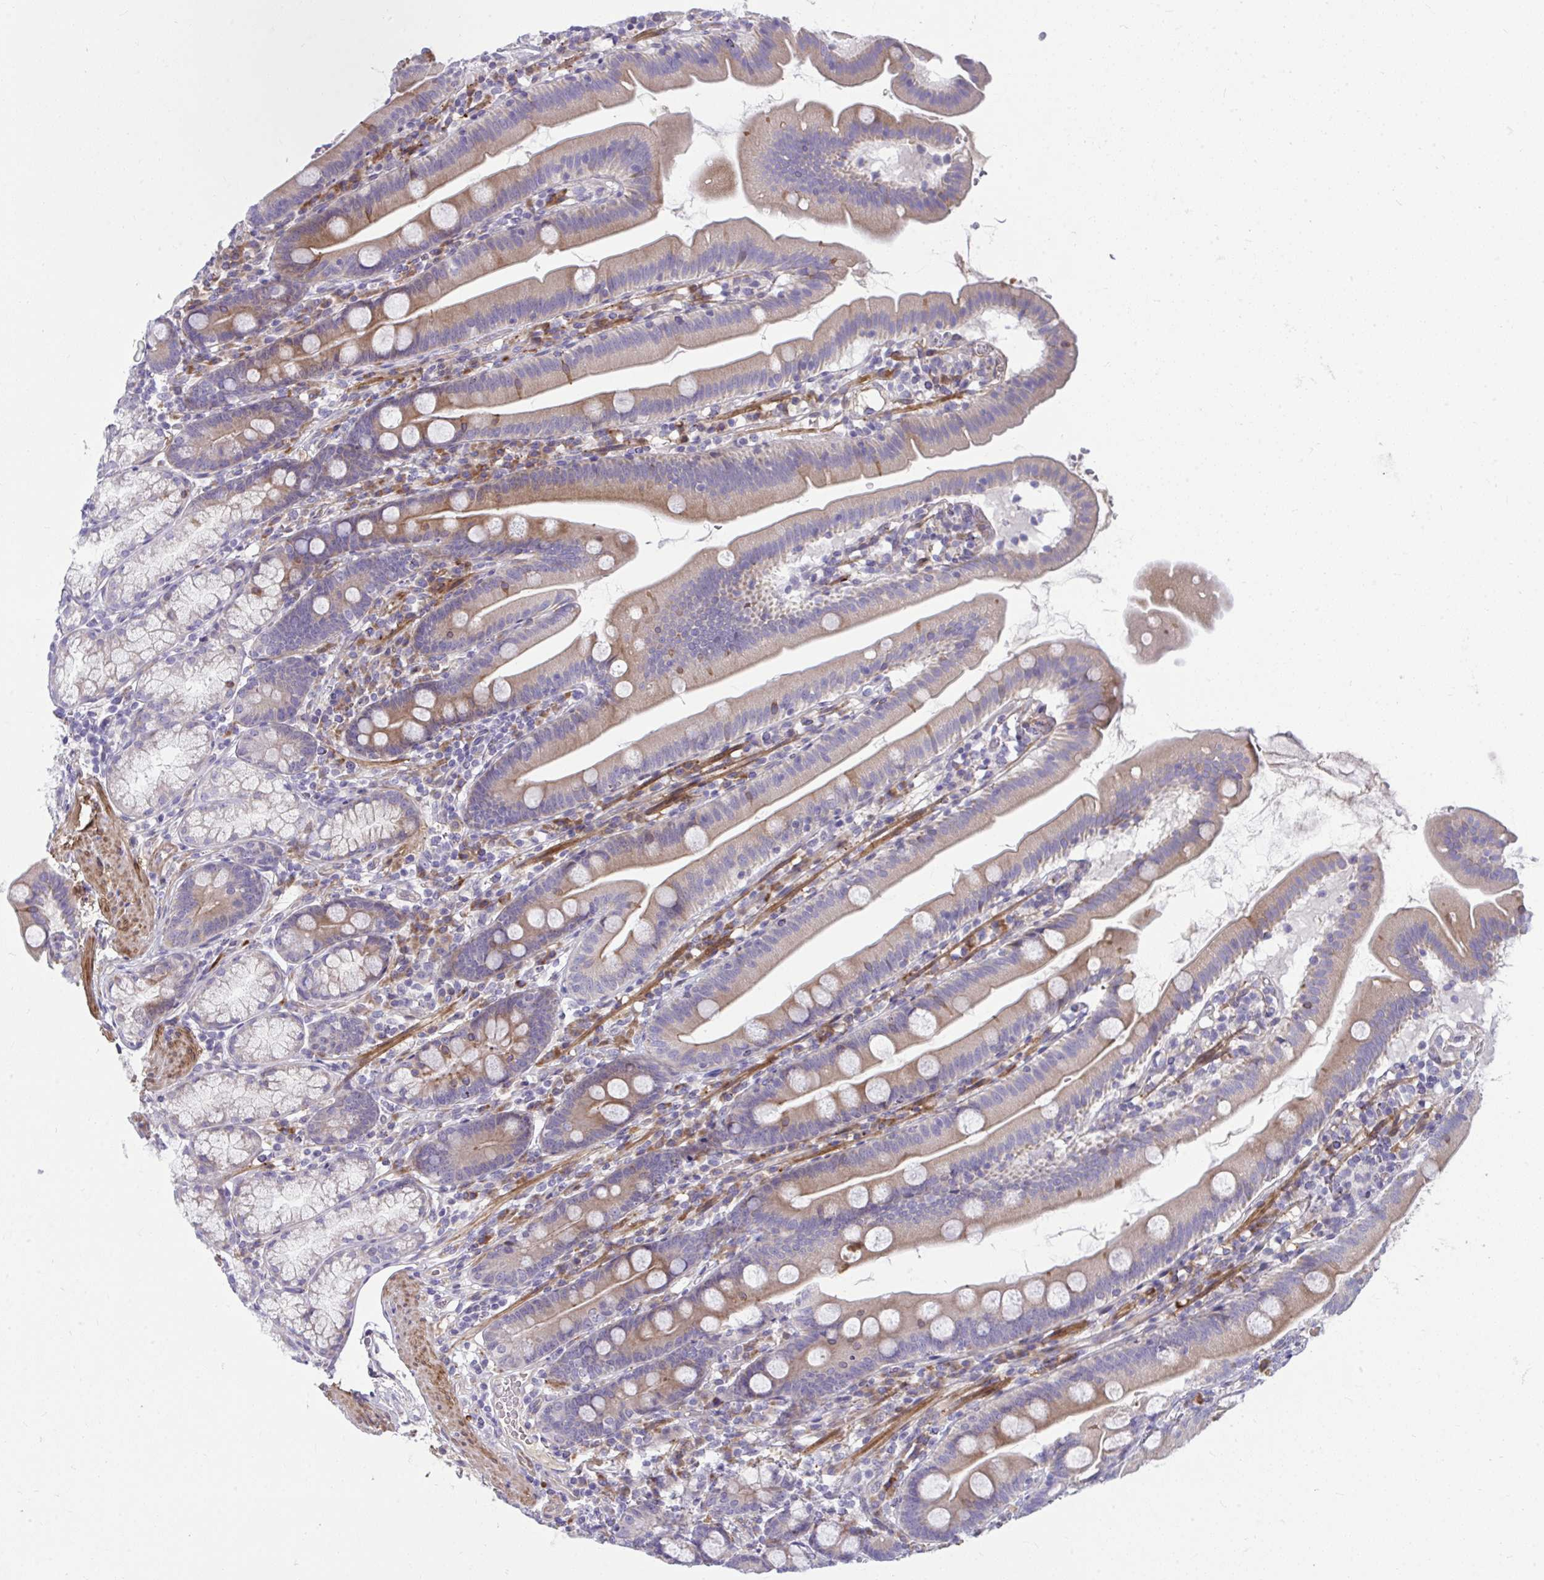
{"staining": {"intensity": "moderate", "quantity": "25%-75%", "location": "cytoplasmic/membranous"}, "tissue": "duodenum", "cell_type": "Glandular cells", "image_type": "normal", "snomed": [{"axis": "morphology", "description": "Normal tissue, NOS"}, {"axis": "topography", "description": "Duodenum"}], "caption": "Immunohistochemical staining of benign human duodenum shows moderate cytoplasmic/membranous protein positivity in approximately 25%-75% of glandular cells. (IHC, brightfield microscopy, high magnification).", "gene": "PIGZ", "patient": {"sex": "female", "age": 67}}